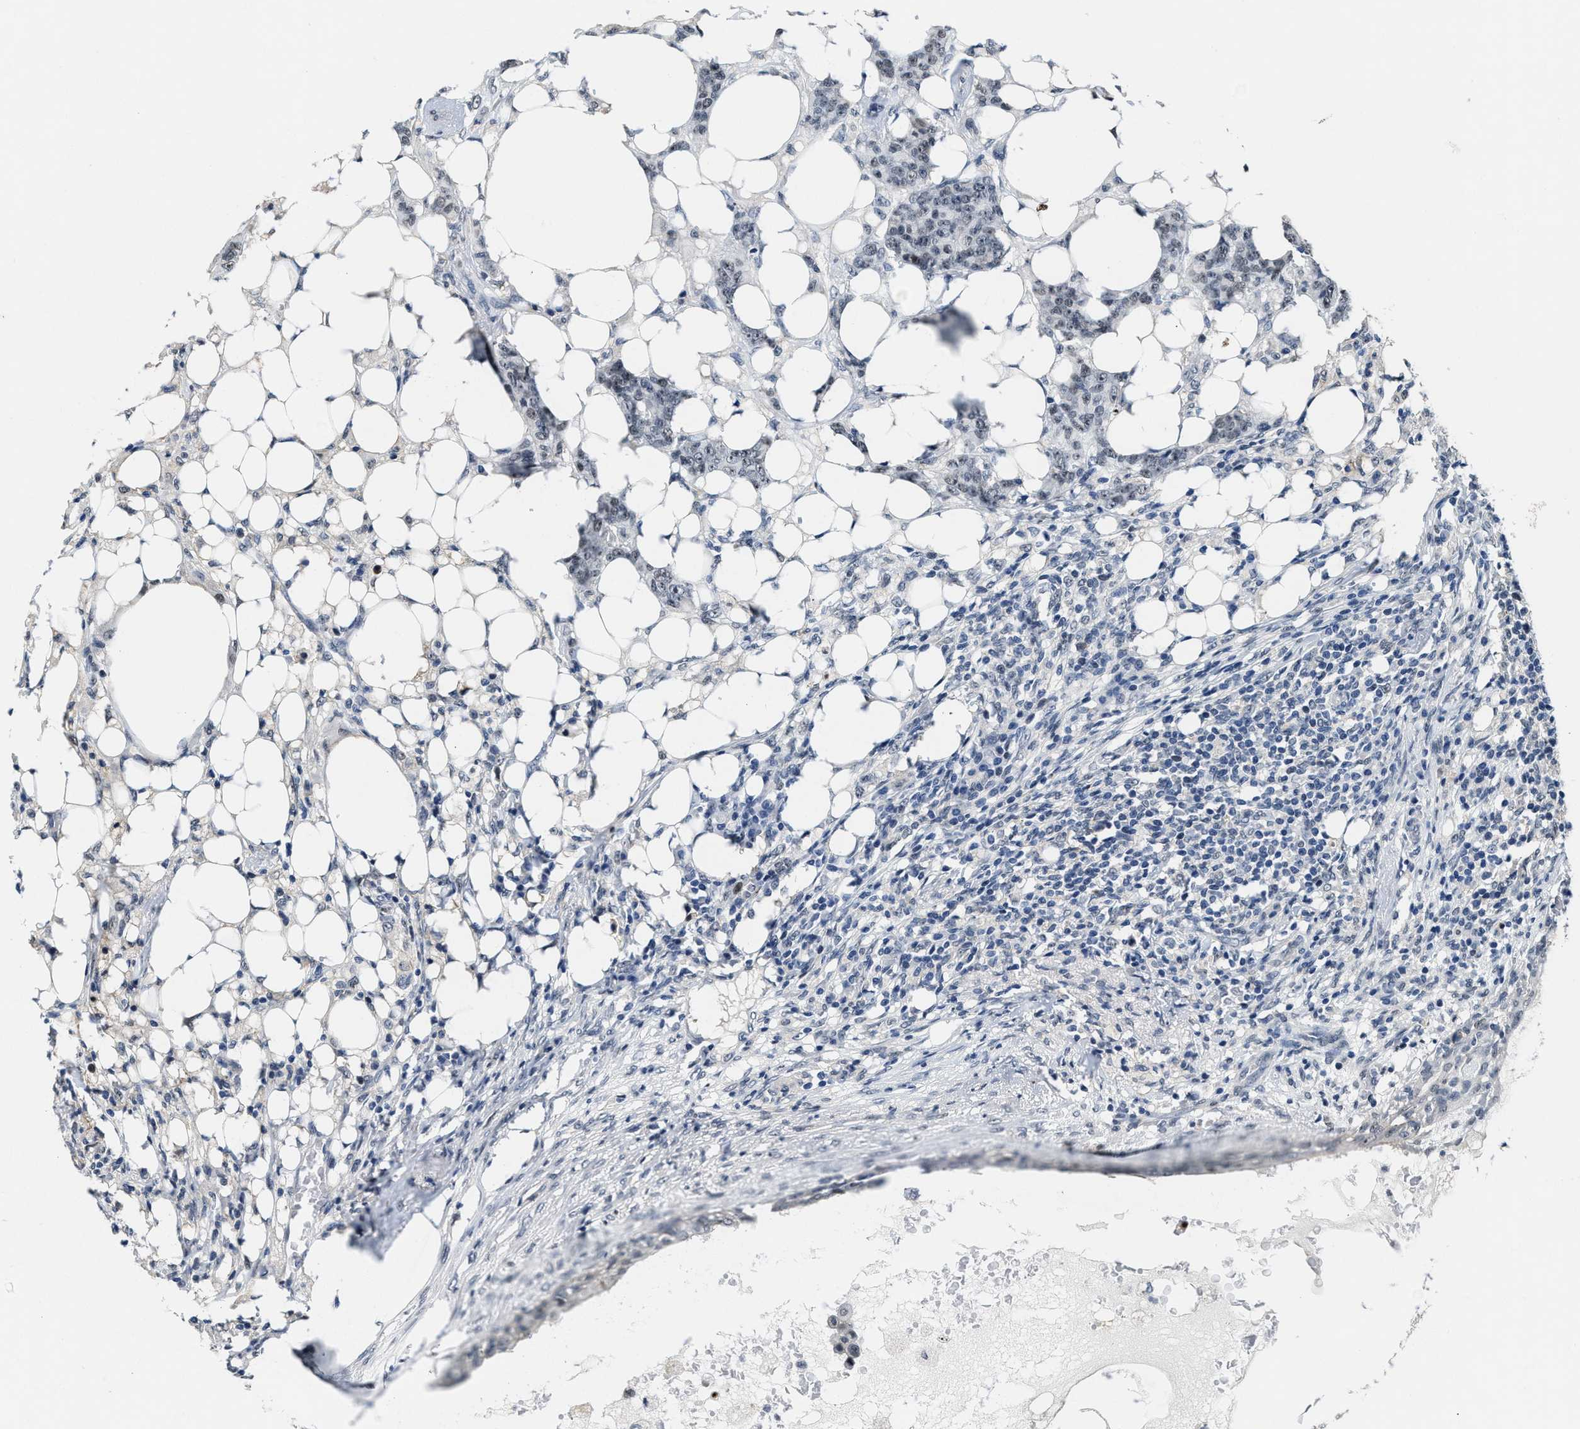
{"staining": {"intensity": "weak", "quantity": "25%-75%", "location": "nuclear"}, "tissue": "breast cancer", "cell_type": "Tumor cells", "image_type": "cancer", "snomed": [{"axis": "morphology", "description": "Duct carcinoma"}, {"axis": "topography", "description": "Breast"}], "caption": "Immunohistochemistry staining of breast infiltrating ductal carcinoma, which reveals low levels of weak nuclear expression in about 25%-75% of tumor cells indicating weak nuclear protein positivity. The staining was performed using DAB (brown) for protein detection and nuclei were counterstained in hematoxylin (blue).", "gene": "SUPT16H", "patient": {"sex": "female", "age": 40}}